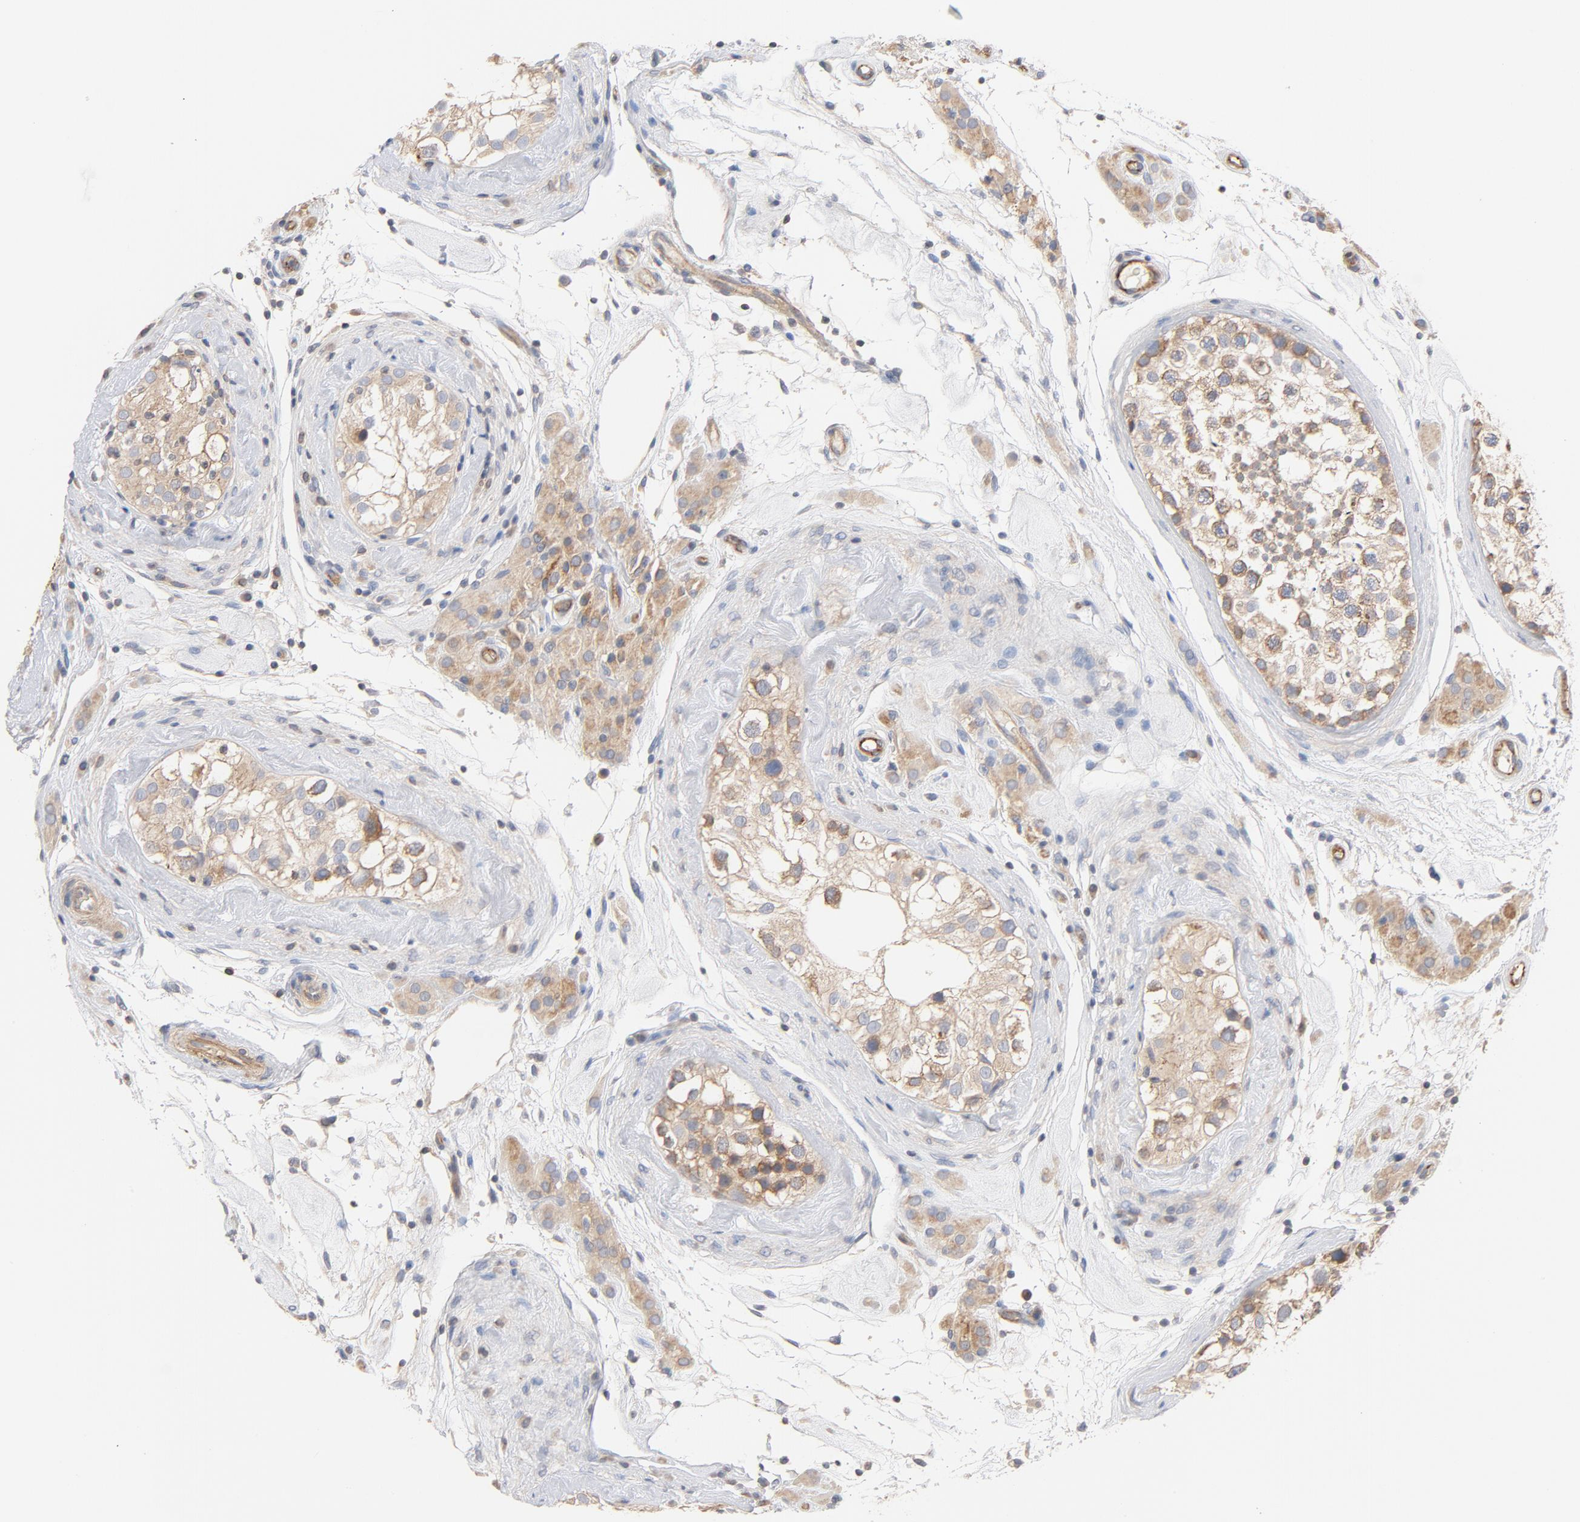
{"staining": {"intensity": "moderate", "quantity": ">75%", "location": "cytoplasmic/membranous"}, "tissue": "testis", "cell_type": "Cells in seminiferous ducts", "image_type": "normal", "snomed": [{"axis": "morphology", "description": "Normal tissue, NOS"}, {"axis": "topography", "description": "Testis"}], "caption": "The photomicrograph shows immunohistochemical staining of normal testis. There is moderate cytoplasmic/membranous expression is identified in approximately >75% of cells in seminiferous ducts.", "gene": "STRN3", "patient": {"sex": "male", "age": 46}}